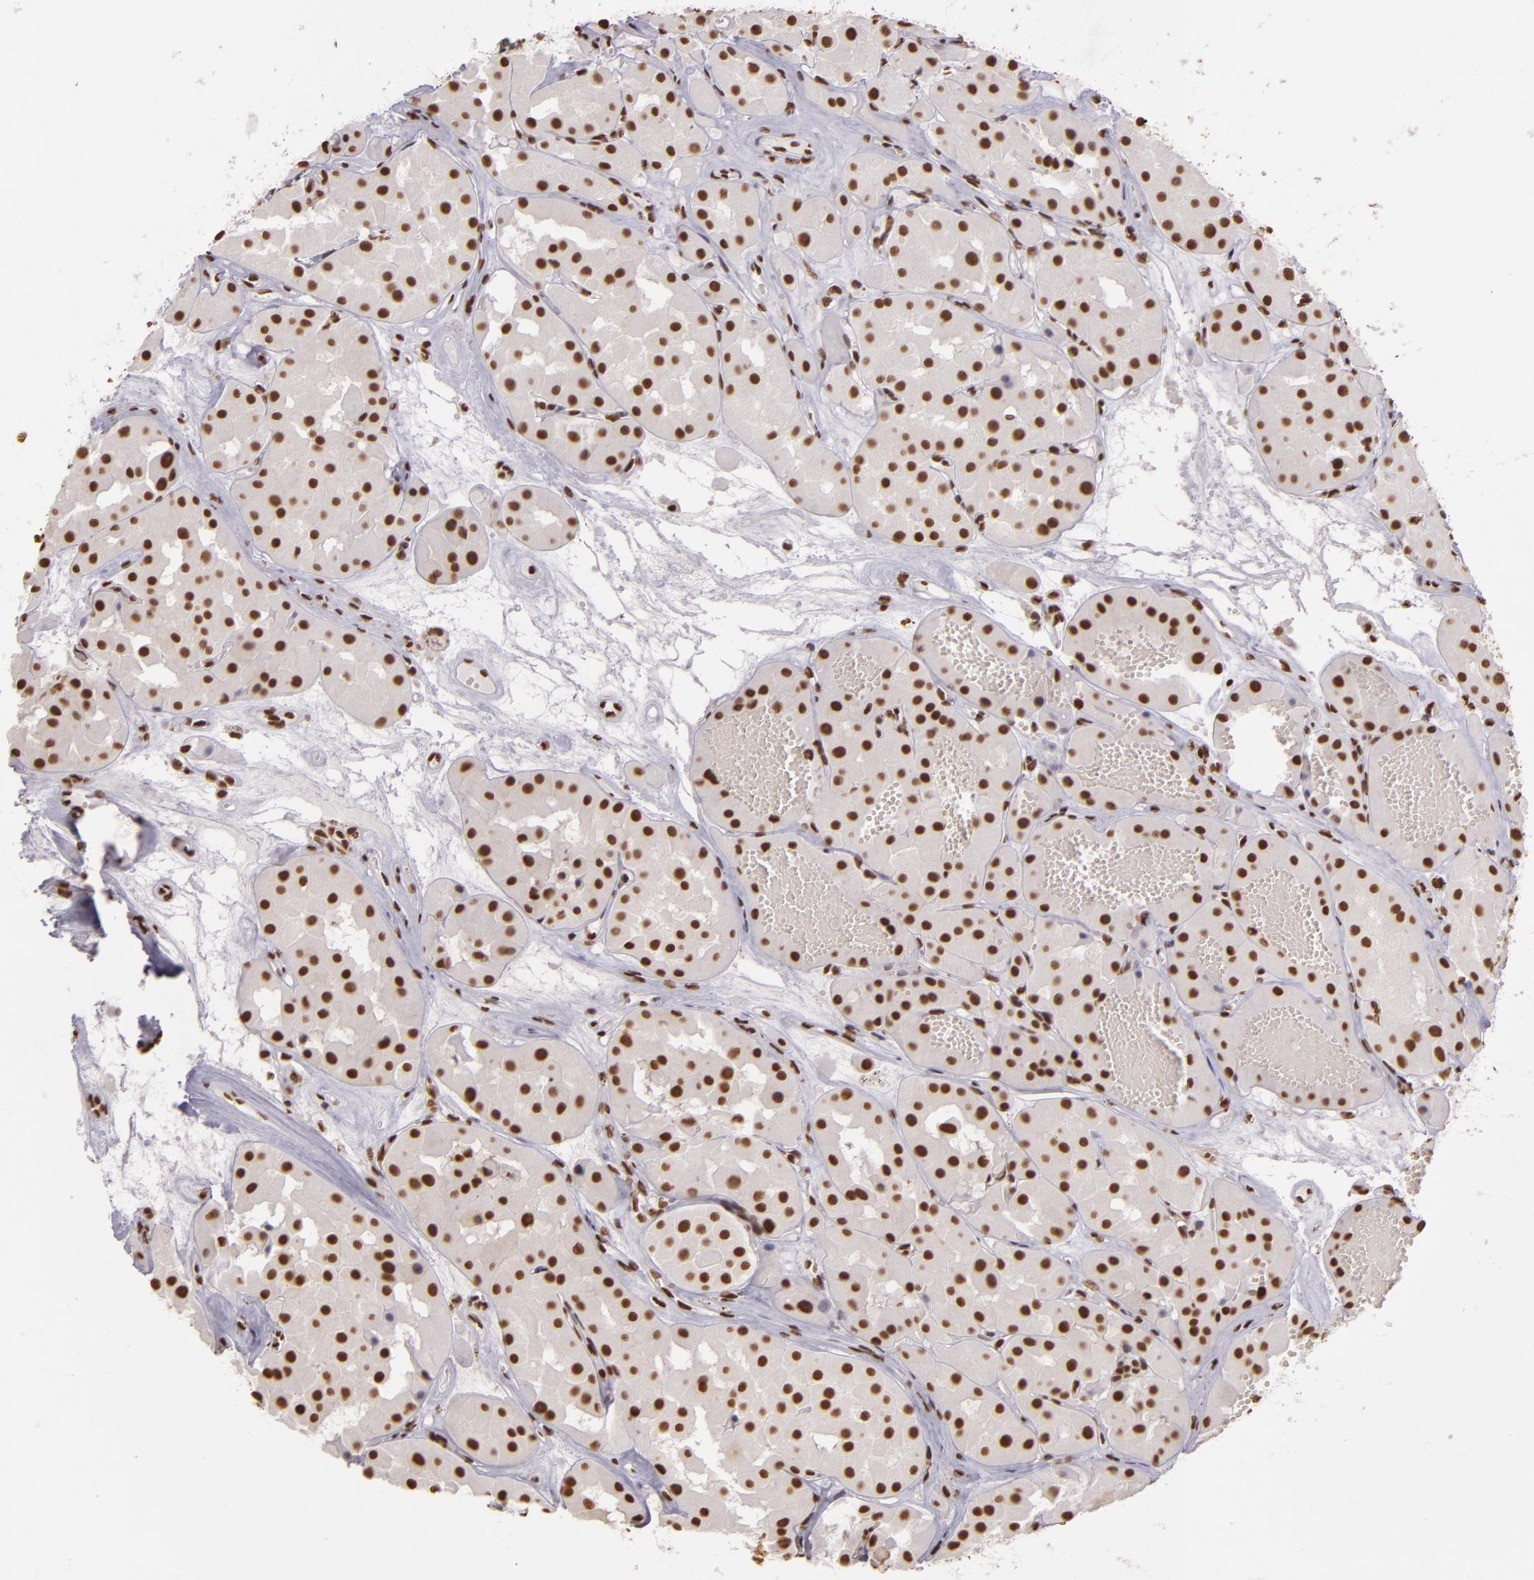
{"staining": {"intensity": "moderate", "quantity": ">75%", "location": "nuclear"}, "tissue": "renal cancer", "cell_type": "Tumor cells", "image_type": "cancer", "snomed": [{"axis": "morphology", "description": "Adenocarcinoma, uncertain malignant potential"}, {"axis": "topography", "description": "Kidney"}], "caption": "A photomicrograph of human renal cancer stained for a protein exhibits moderate nuclear brown staining in tumor cells.", "gene": "PAPOLA", "patient": {"sex": "male", "age": 63}}